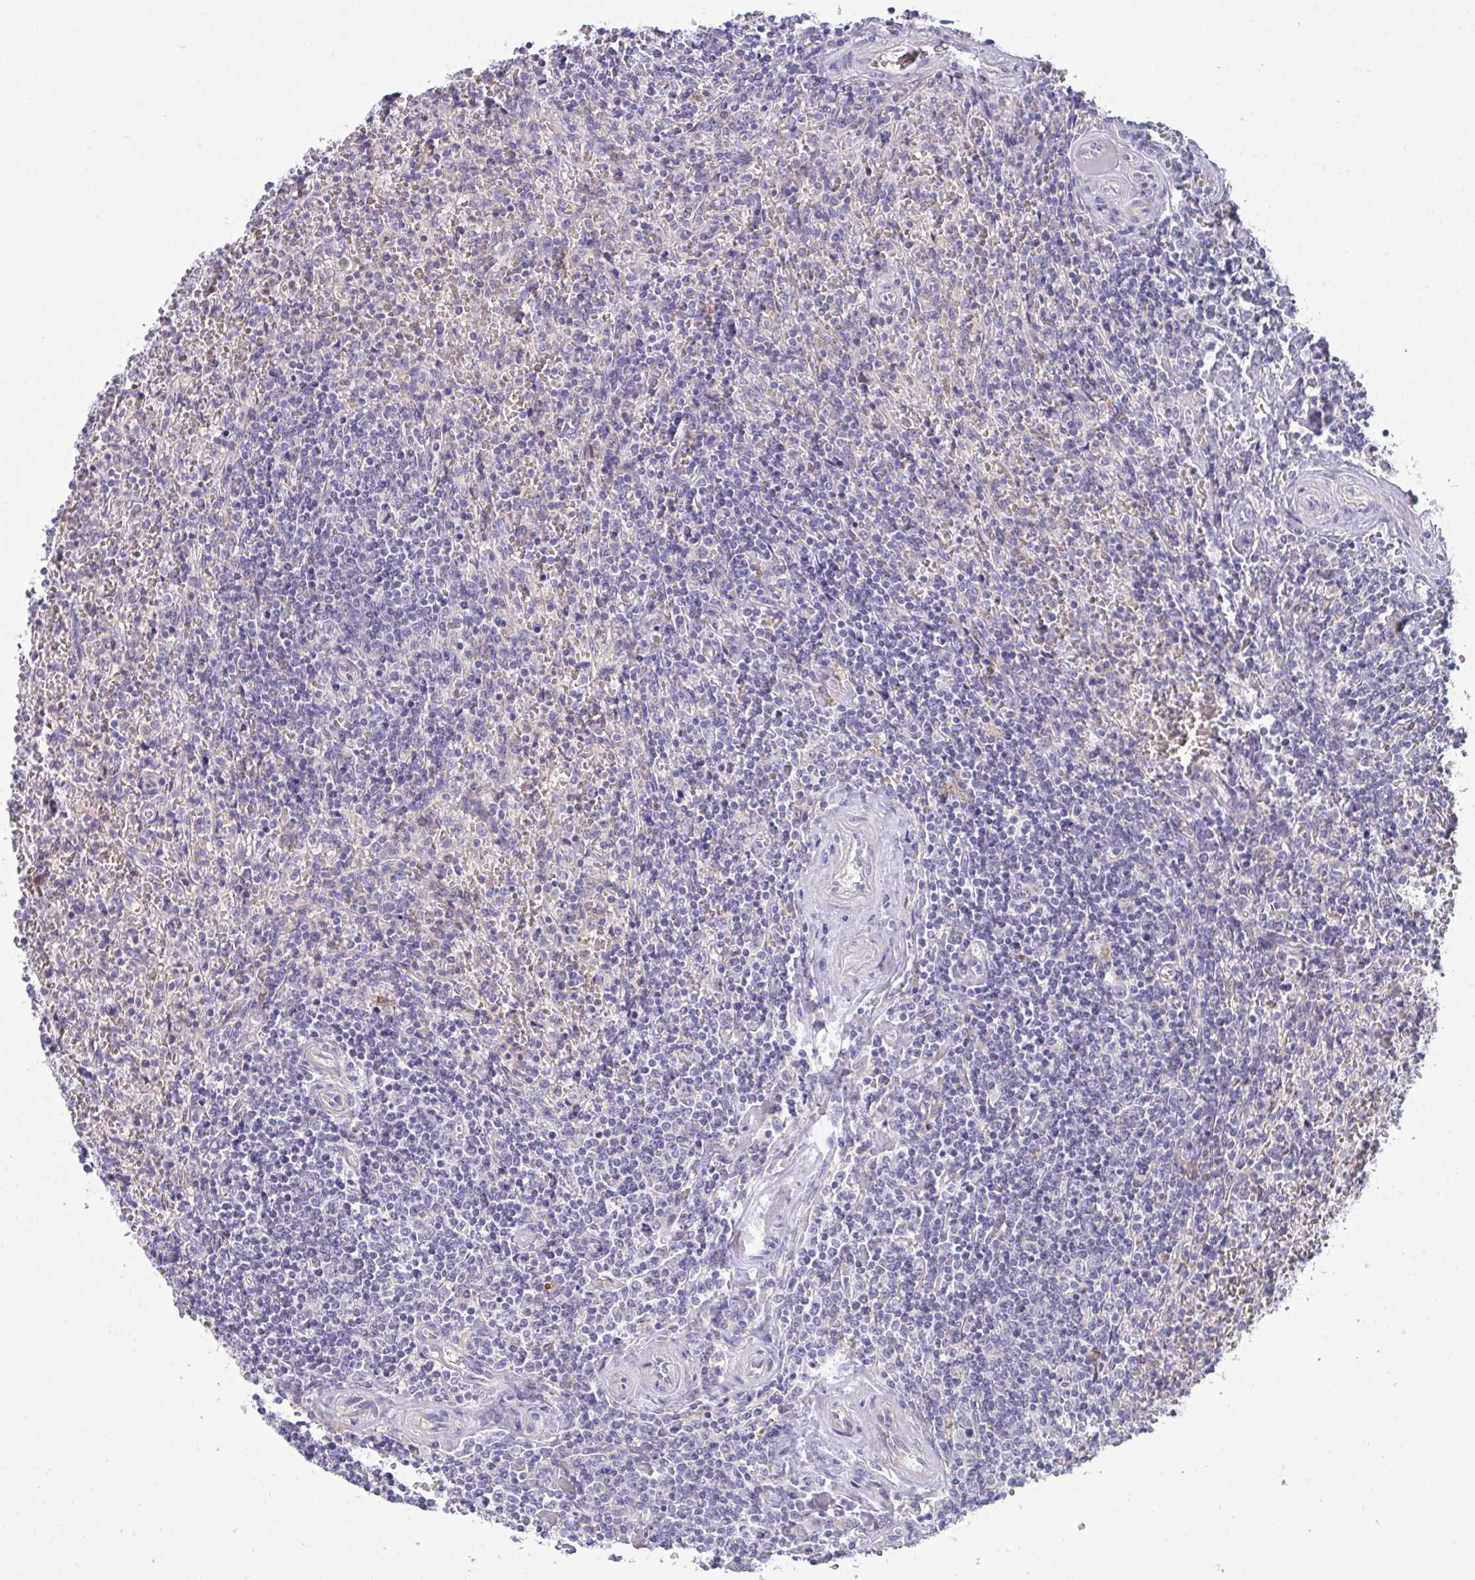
{"staining": {"intensity": "negative", "quantity": "none", "location": "none"}, "tissue": "lymphoma", "cell_type": "Tumor cells", "image_type": "cancer", "snomed": [{"axis": "morphology", "description": "Malignant lymphoma, non-Hodgkin's type, Low grade"}, {"axis": "topography", "description": "Spleen"}], "caption": "Tumor cells are negative for brown protein staining in low-grade malignant lymphoma, non-Hodgkin's type.", "gene": "PTPRD", "patient": {"sex": "female", "age": 64}}